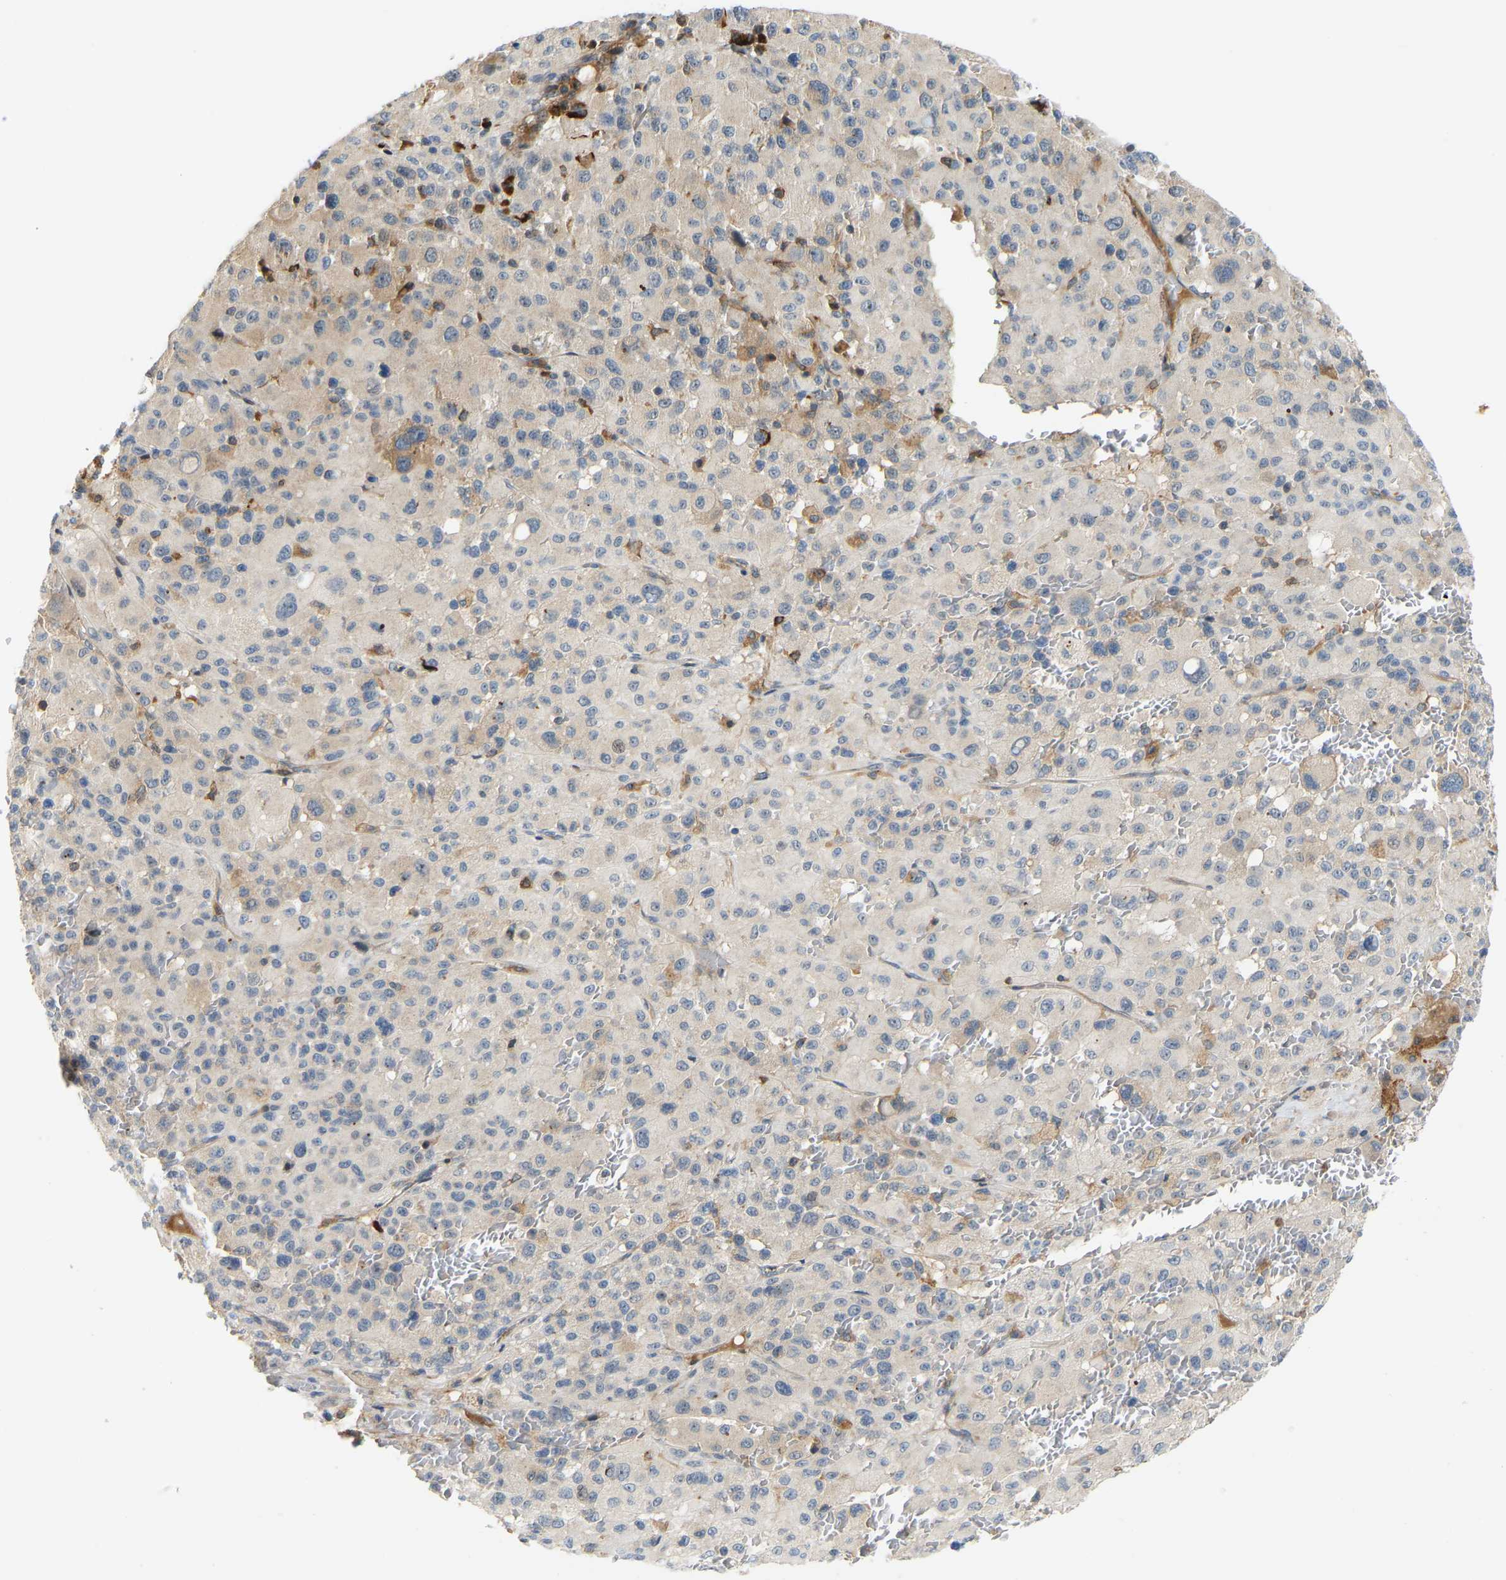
{"staining": {"intensity": "negative", "quantity": "none", "location": "none"}, "tissue": "melanoma", "cell_type": "Tumor cells", "image_type": "cancer", "snomed": [{"axis": "morphology", "description": "Malignant melanoma, Metastatic site"}, {"axis": "topography", "description": "Skin"}], "caption": "Immunohistochemical staining of human melanoma displays no significant staining in tumor cells.", "gene": "PLCG2", "patient": {"sex": "female", "age": 74}}